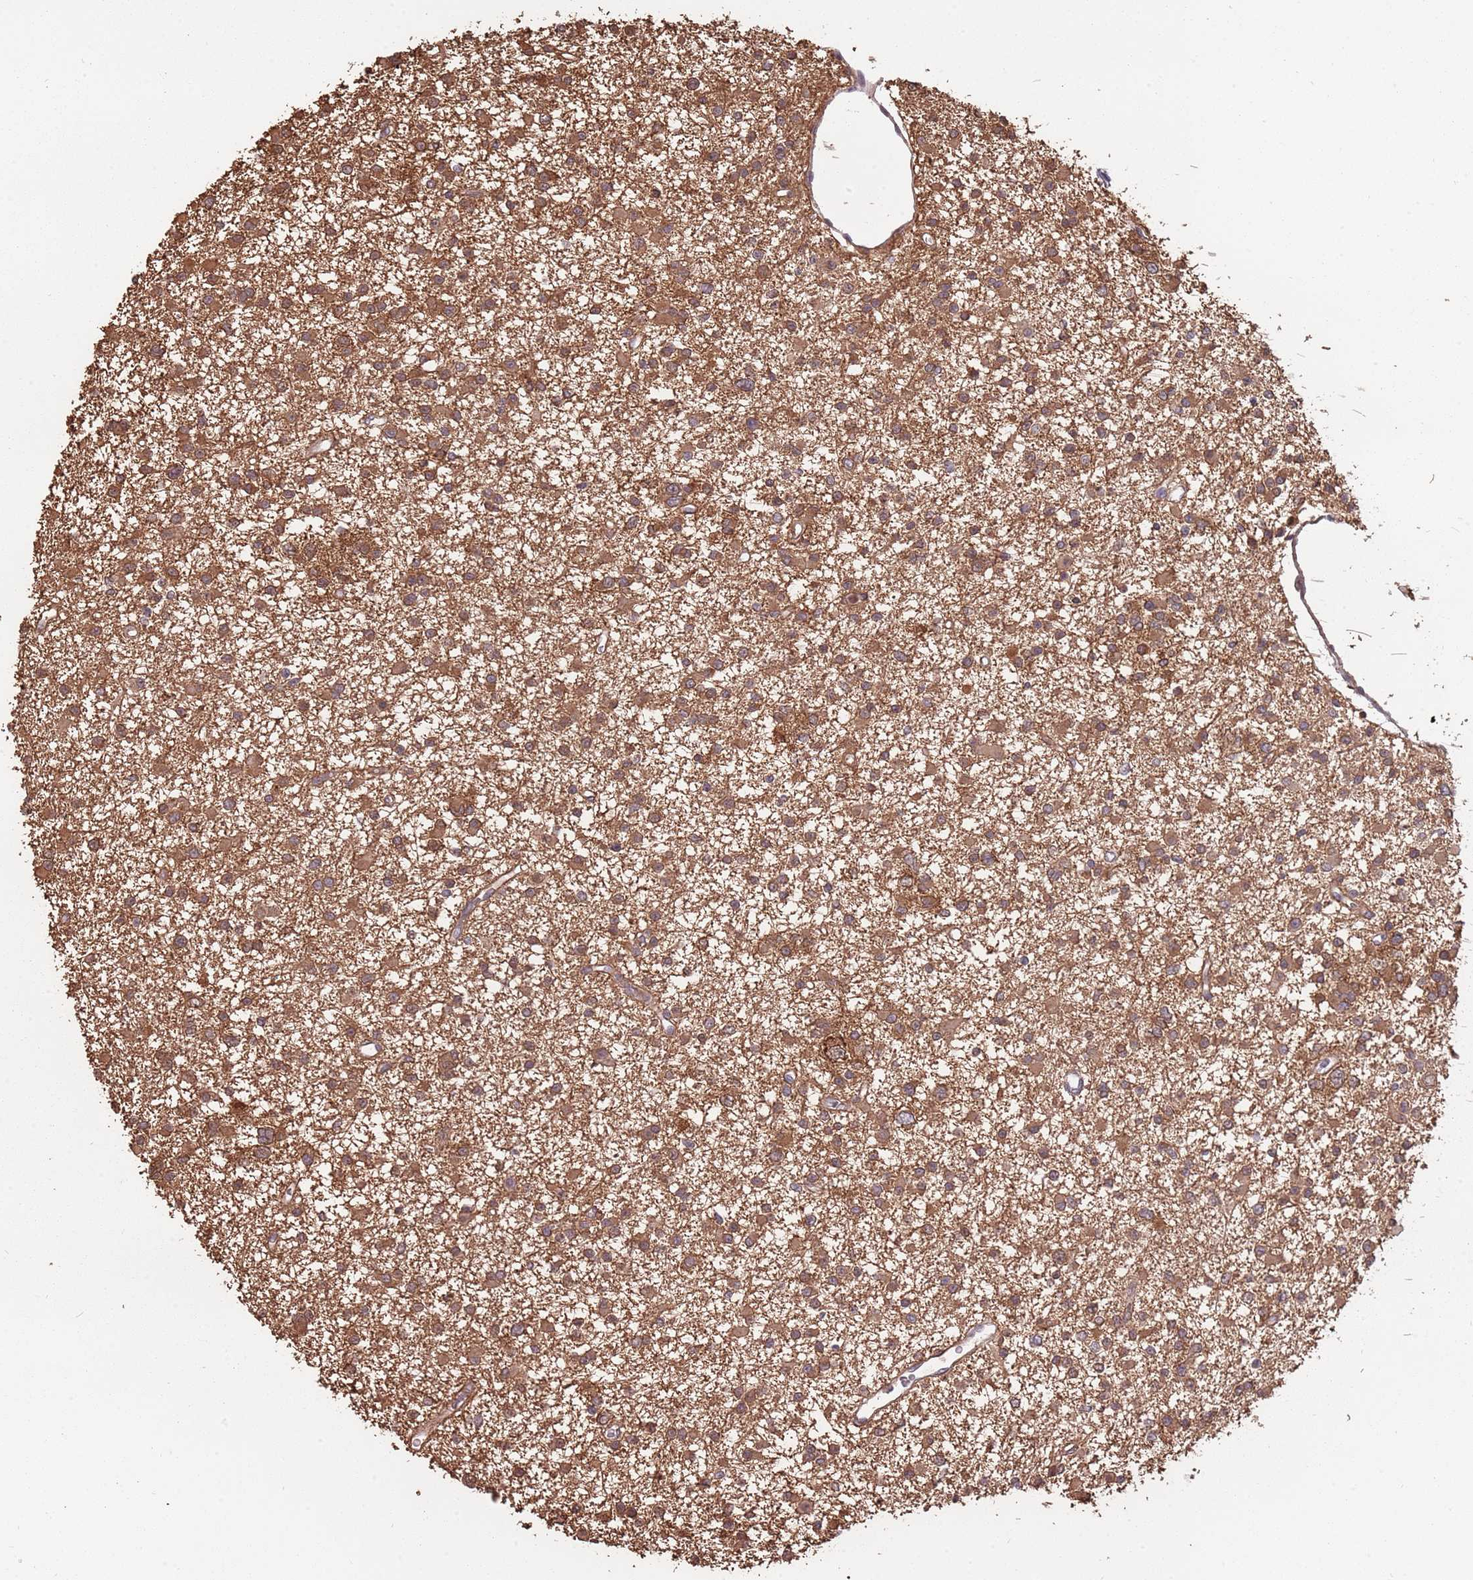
{"staining": {"intensity": "moderate", "quantity": ">75%", "location": "cytoplasmic/membranous"}, "tissue": "glioma", "cell_type": "Tumor cells", "image_type": "cancer", "snomed": [{"axis": "morphology", "description": "Glioma, malignant, Low grade"}, {"axis": "topography", "description": "Brain"}], "caption": "Glioma stained with a protein marker demonstrates moderate staining in tumor cells.", "gene": "COG4", "patient": {"sex": "female", "age": 22}}